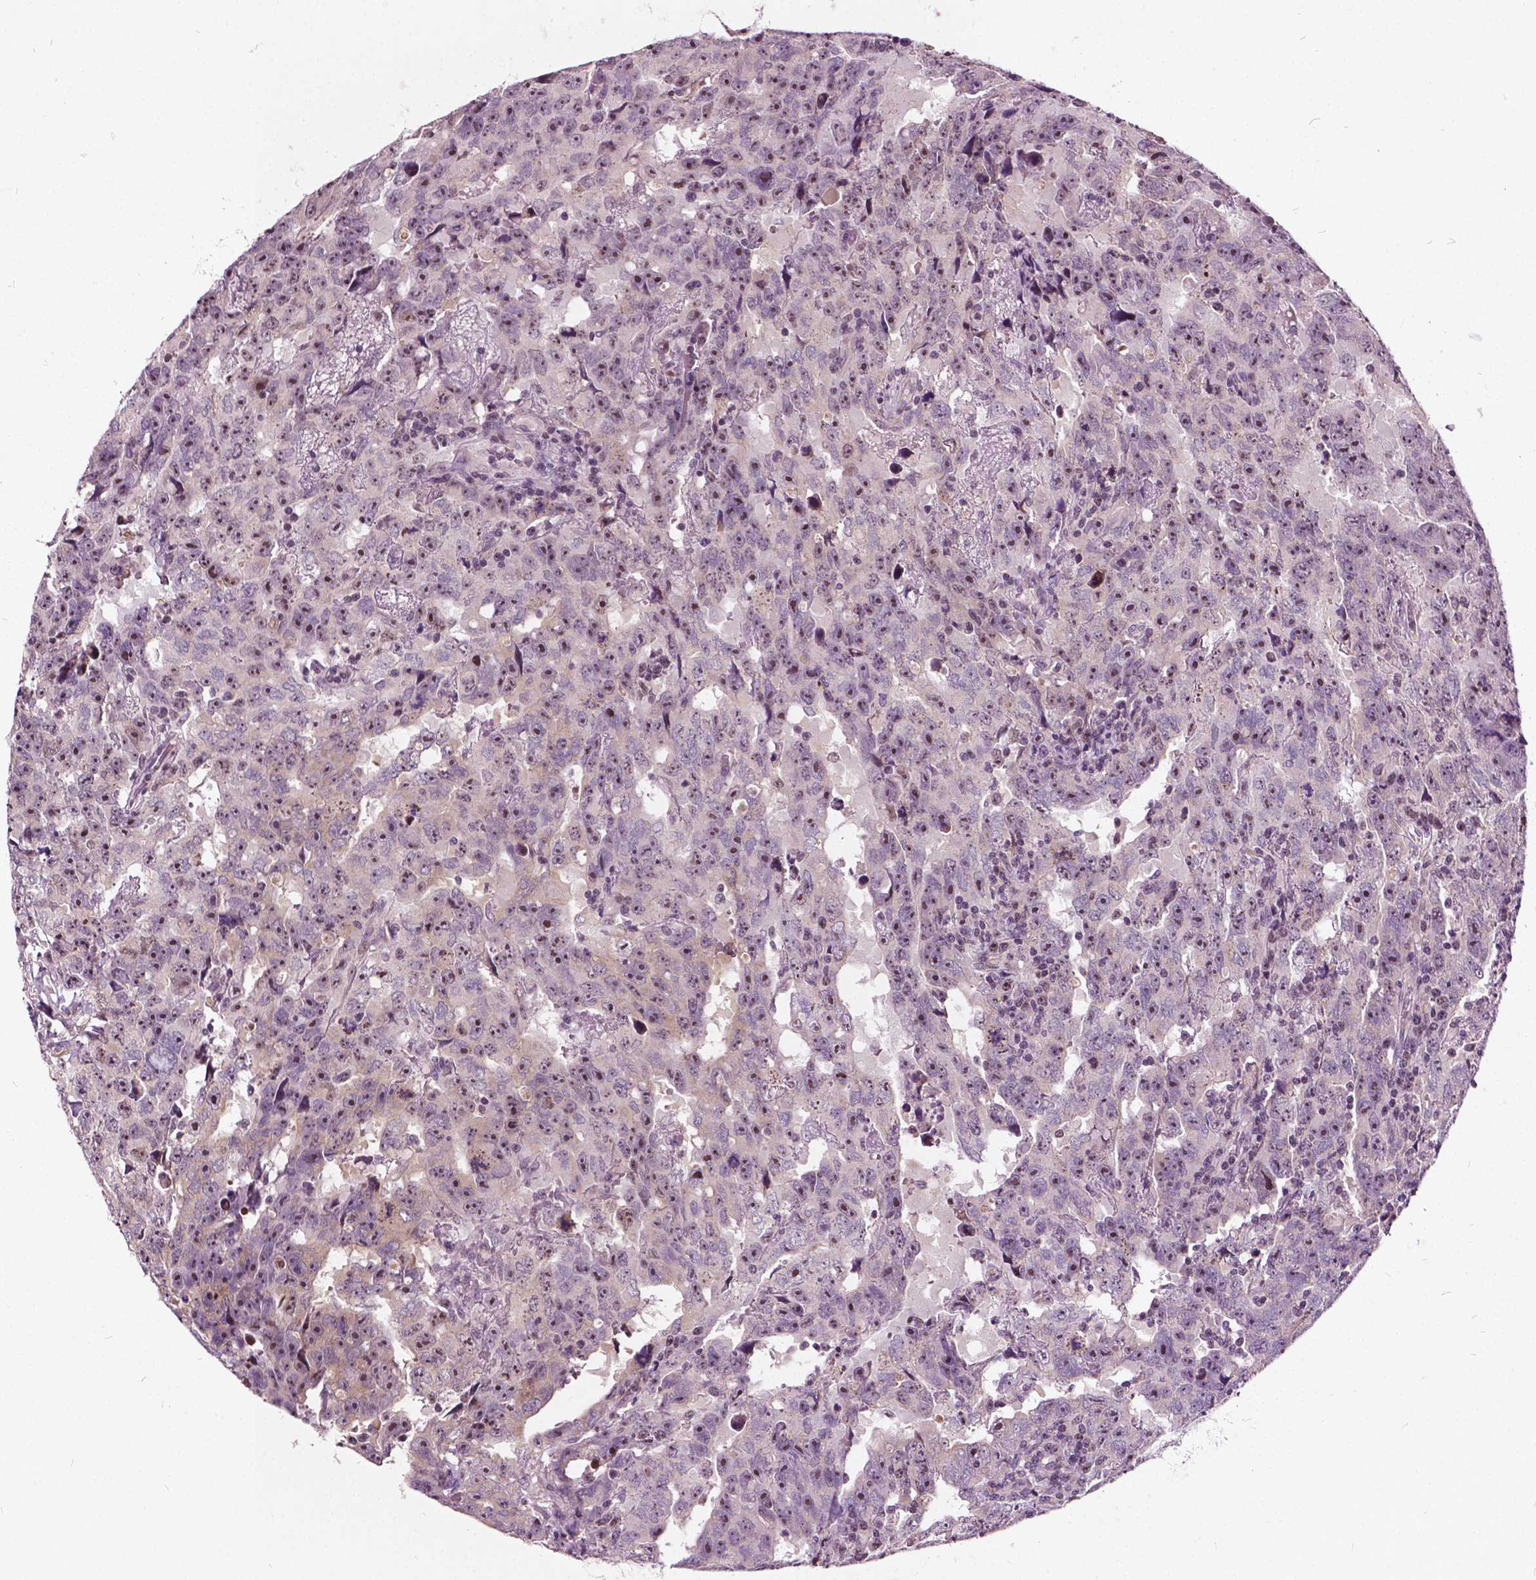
{"staining": {"intensity": "moderate", "quantity": ">75%", "location": "nuclear"}, "tissue": "testis cancer", "cell_type": "Tumor cells", "image_type": "cancer", "snomed": [{"axis": "morphology", "description": "Carcinoma, Embryonal, NOS"}, {"axis": "topography", "description": "Testis"}], "caption": "Protein staining of embryonal carcinoma (testis) tissue demonstrates moderate nuclear expression in about >75% of tumor cells.", "gene": "ODF3L2", "patient": {"sex": "male", "age": 24}}